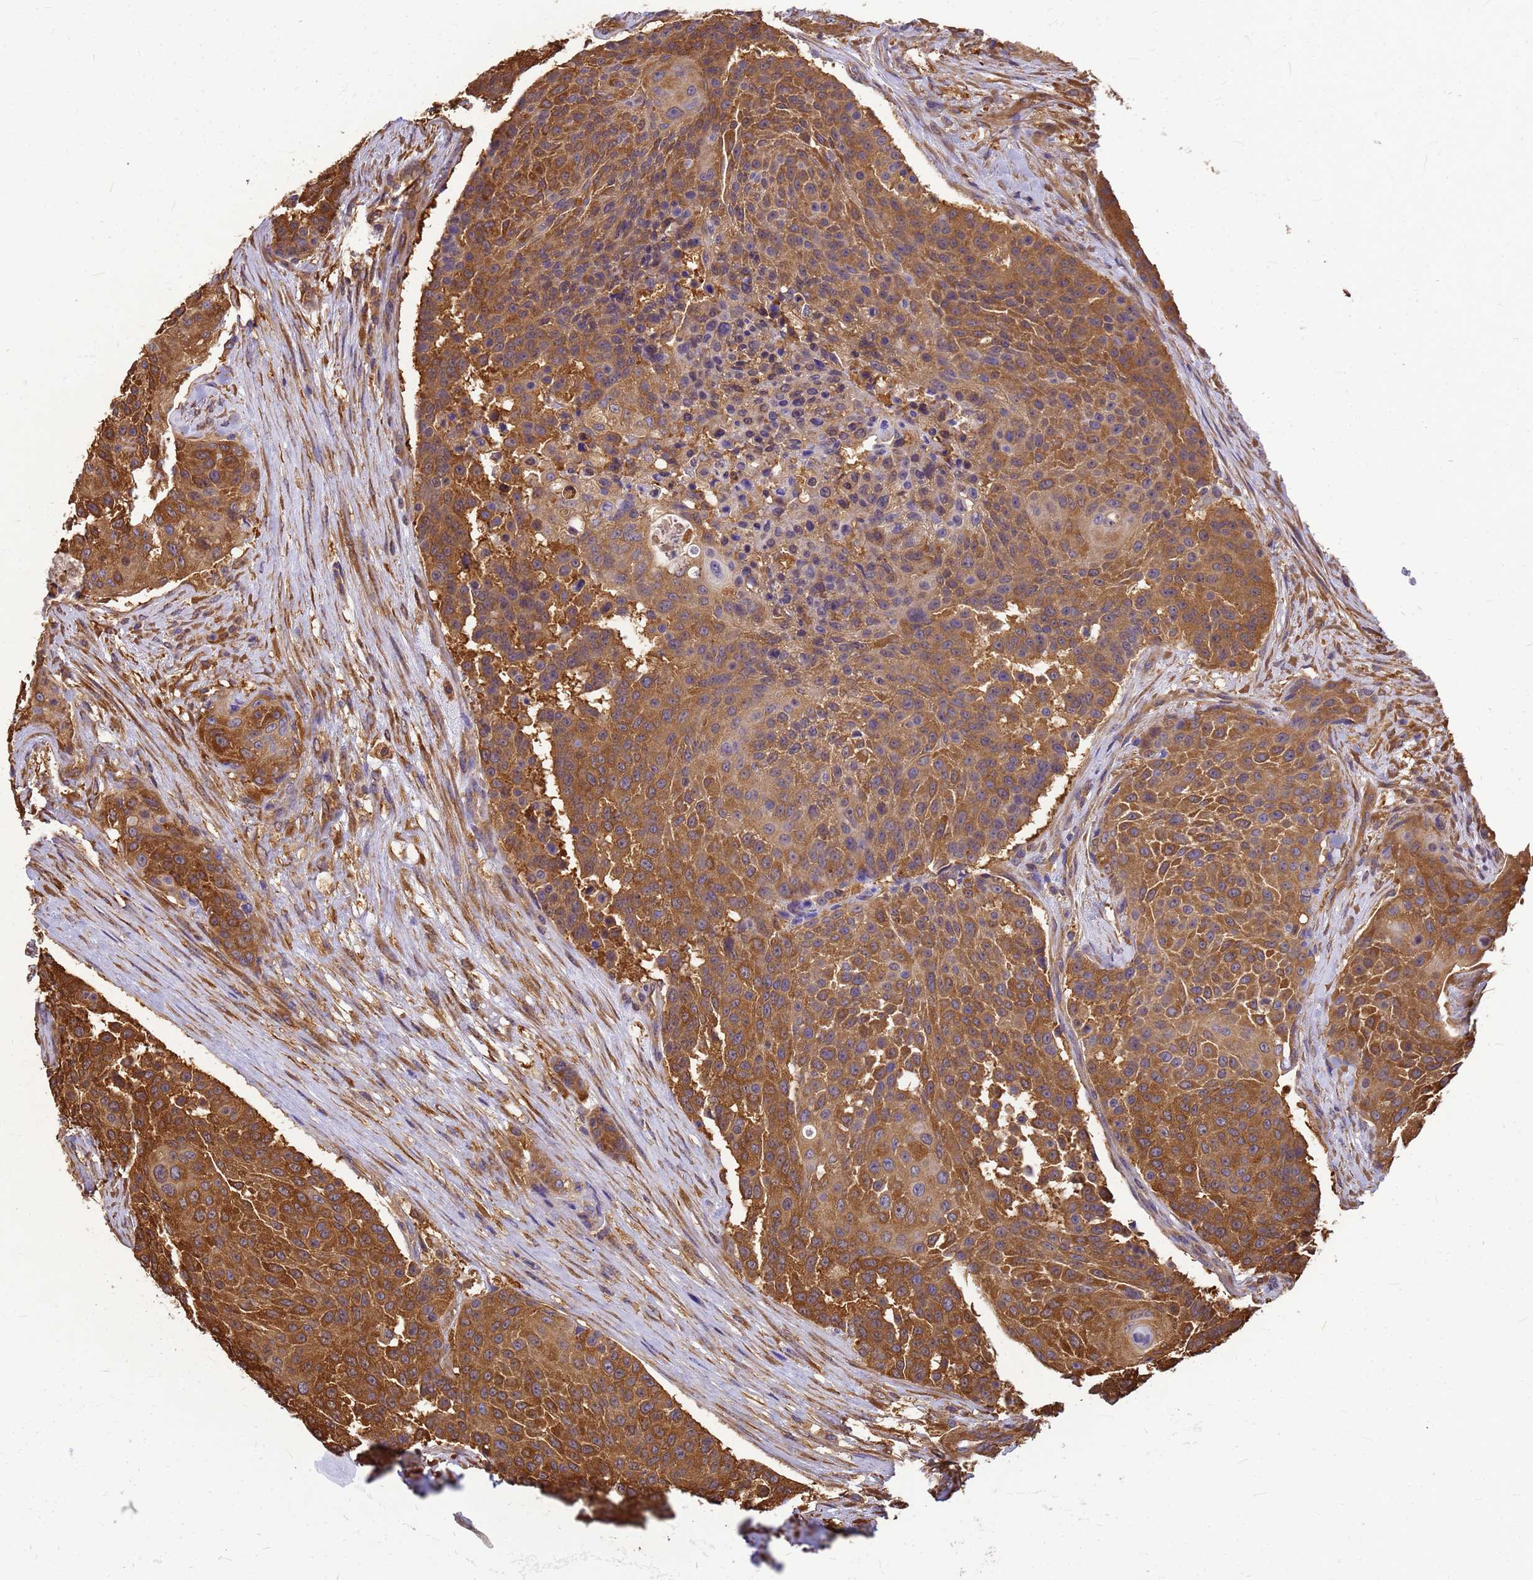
{"staining": {"intensity": "moderate", "quantity": ">75%", "location": "cytoplasmic/membranous"}, "tissue": "urothelial cancer", "cell_type": "Tumor cells", "image_type": "cancer", "snomed": [{"axis": "morphology", "description": "Urothelial carcinoma, High grade"}, {"axis": "topography", "description": "Urinary bladder"}], "caption": "Protein staining shows moderate cytoplasmic/membranous positivity in about >75% of tumor cells in high-grade urothelial carcinoma.", "gene": "GID4", "patient": {"sex": "female", "age": 63}}